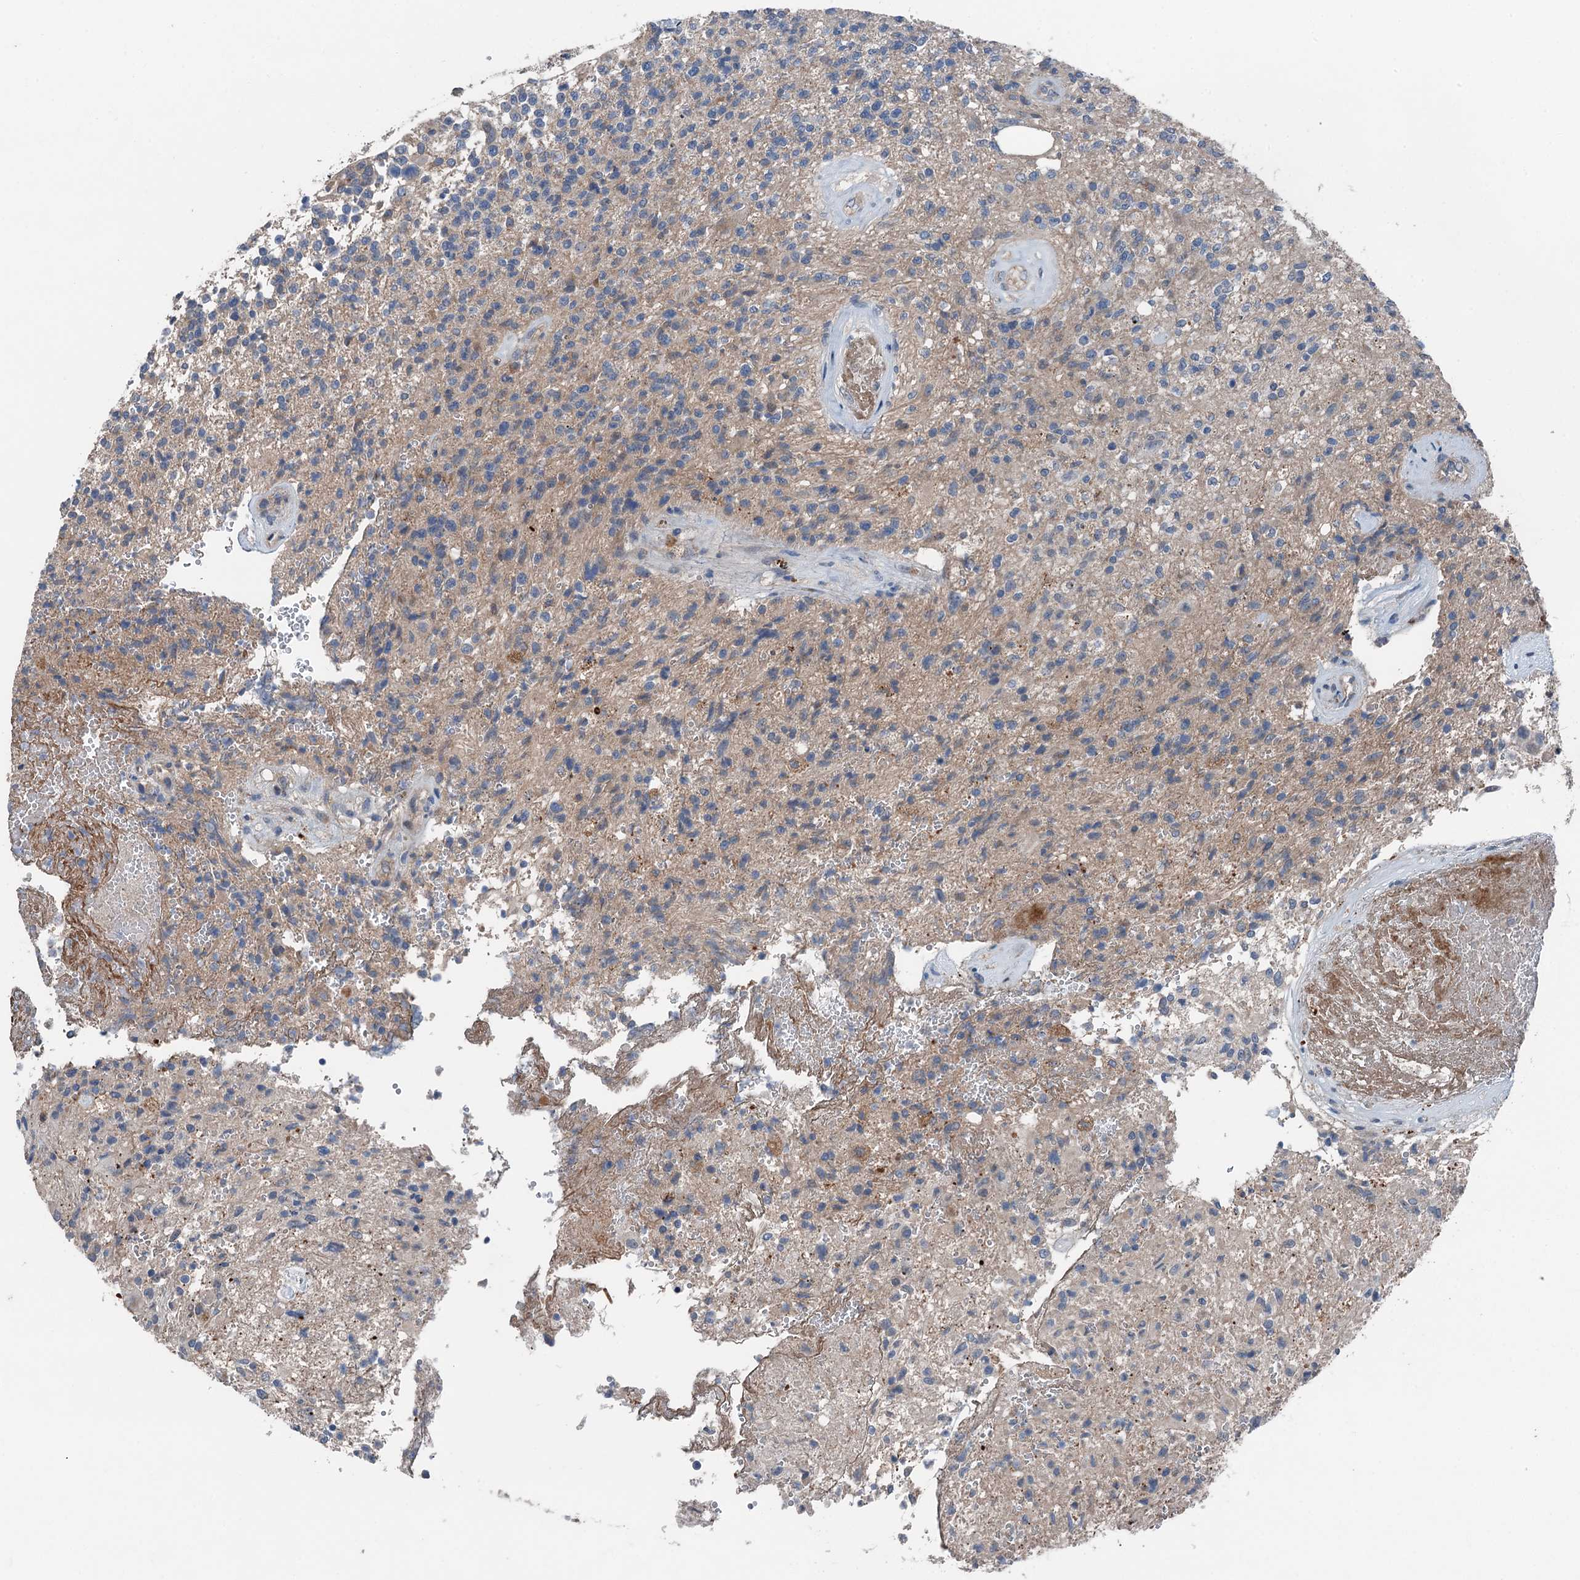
{"staining": {"intensity": "negative", "quantity": "none", "location": "none"}, "tissue": "glioma", "cell_type": "Tumor cells", "image_type": "cancer", "snomed": [{"axis": "morphology", "description": "Glioma, malignant, High grade"}, {"axis": "topography", "description": "Brain"}], "caption": "There is no significant staining in tumor cells of malignant high-grade glioma. Nuclei are stained in blue.", "gene": "SLC2A10", "patient": {"sex": "male", "age": 56}}